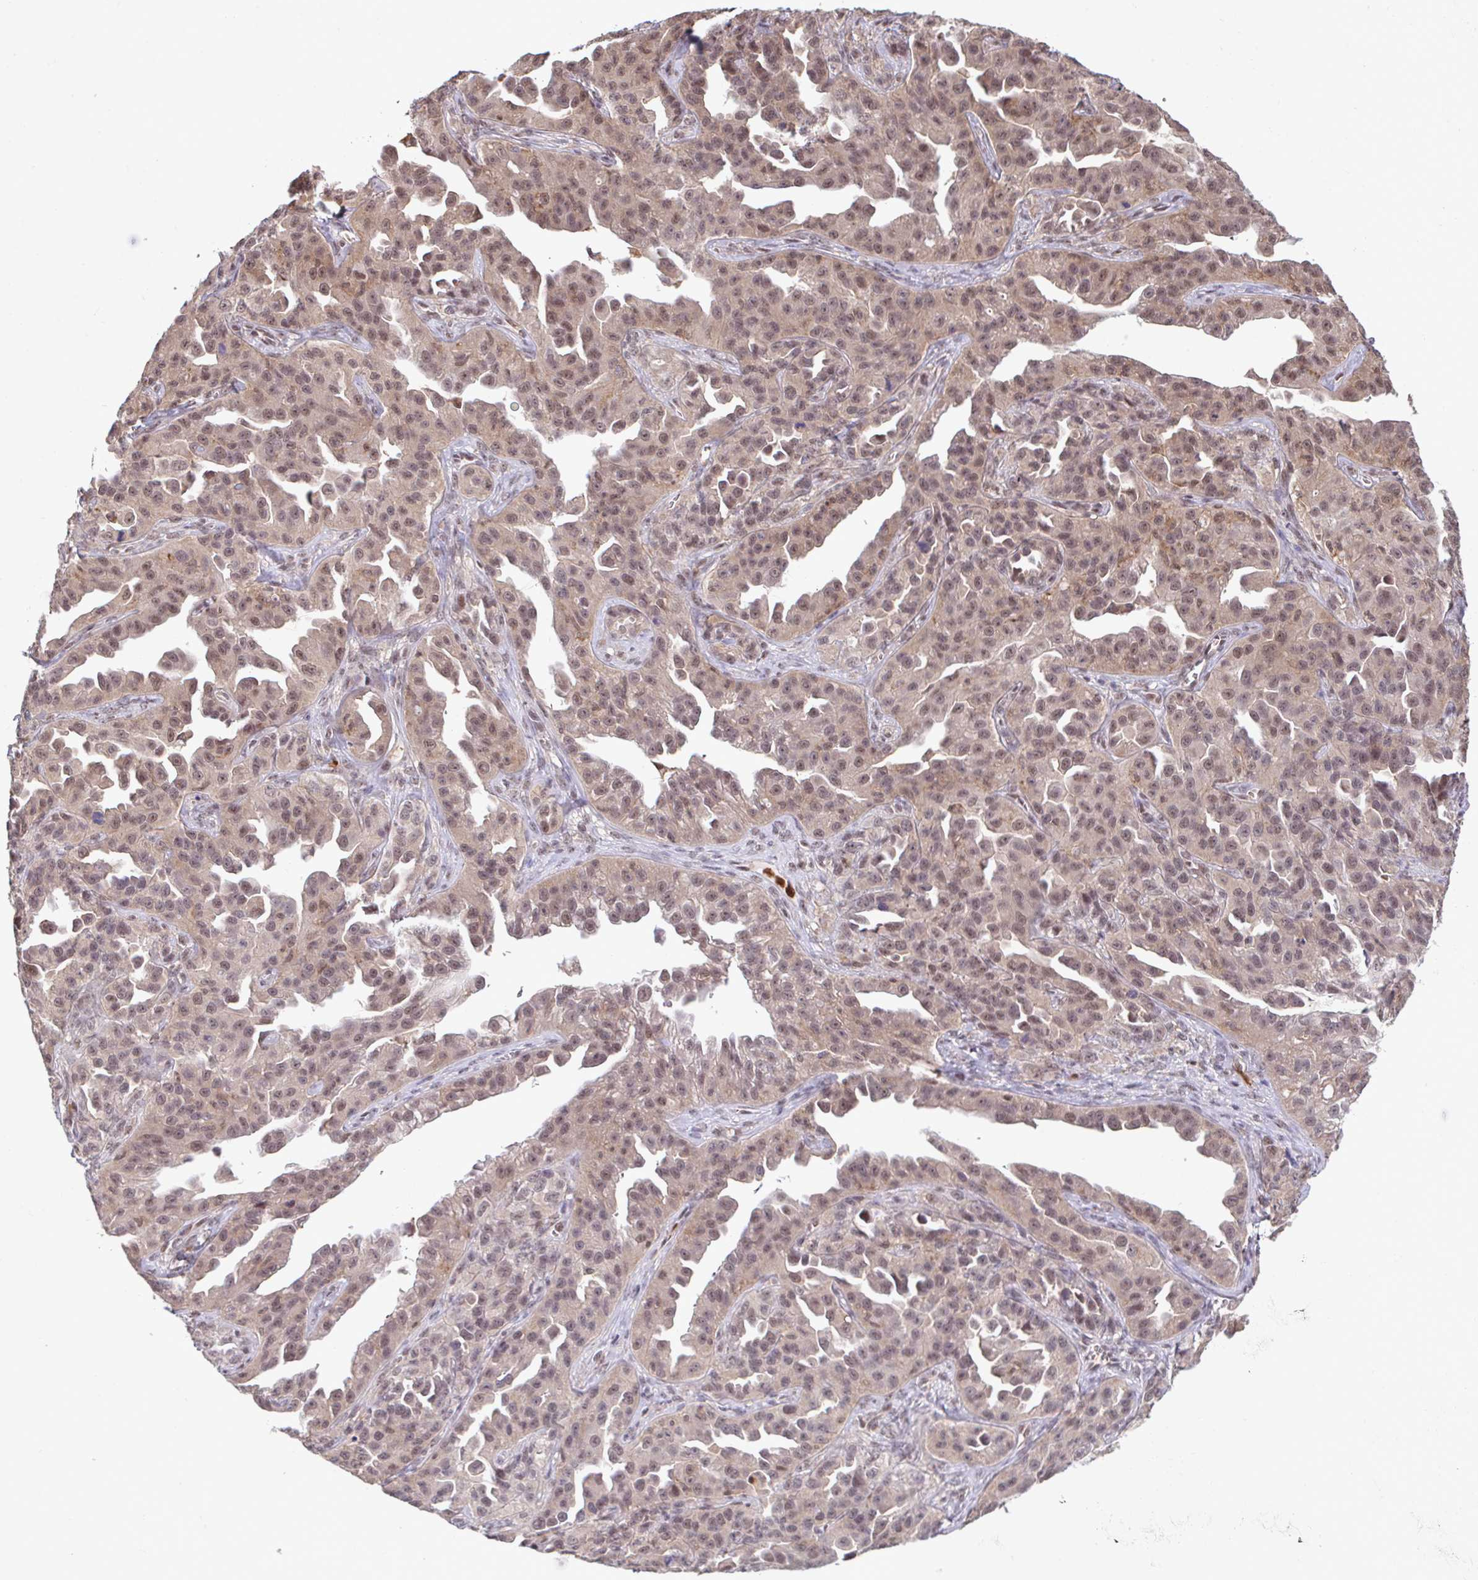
{"staining": {"intensity": "moderate", "quantity": ">75%", "location": "nuclear"}, "tissue": "ovarian cancer", "cell_type": "Tumor cells", "image_type": "cancer", "snomed": [{"axis": "morphology", "description": "Cystadenocarcinoma, serous, NOS"}, {"axis": "topography", "description": "Ovary"}], "caption": "Moderate nuclear expression is identified in about >75% of tumor cells in ovarian cancer (serous cystadenocarcinoma).", "gene": "OR6K3", "patient": {"sex": "female", "age": 75}}